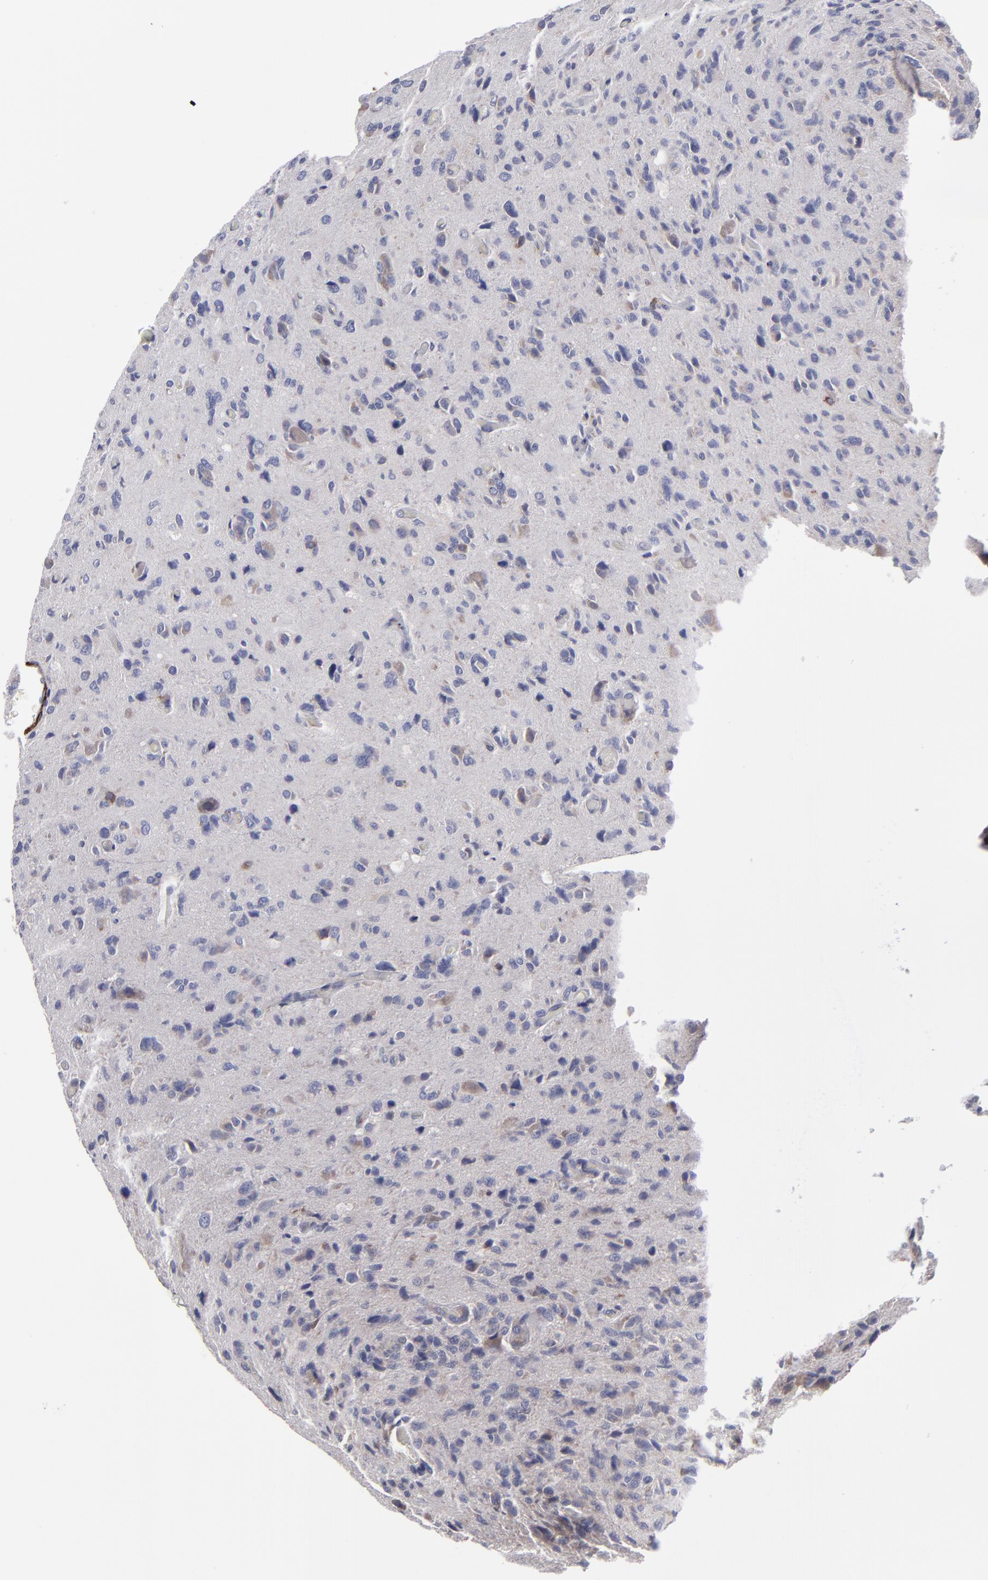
{"staining": {"intensity": "moderate", "quantity": "<25%", "location": "cytoplasmic/membranous"}, "tissue": "glioma", "cell_type": "Tumor cells", "image_type": "cancer", "snomed": [{"axis": "morphology", "description": "Glioma, malignant, High grade"}, {"axis": "topography", "description": "Brain"}], "caption": "Human glioma stained for a protein (brown) demonstrates moderate cytoplasmic/membranous positive staining in approximately <25% of tumor cells.", "gene": "SLMAP", "patient": {"sex": "male", "age": 69}}